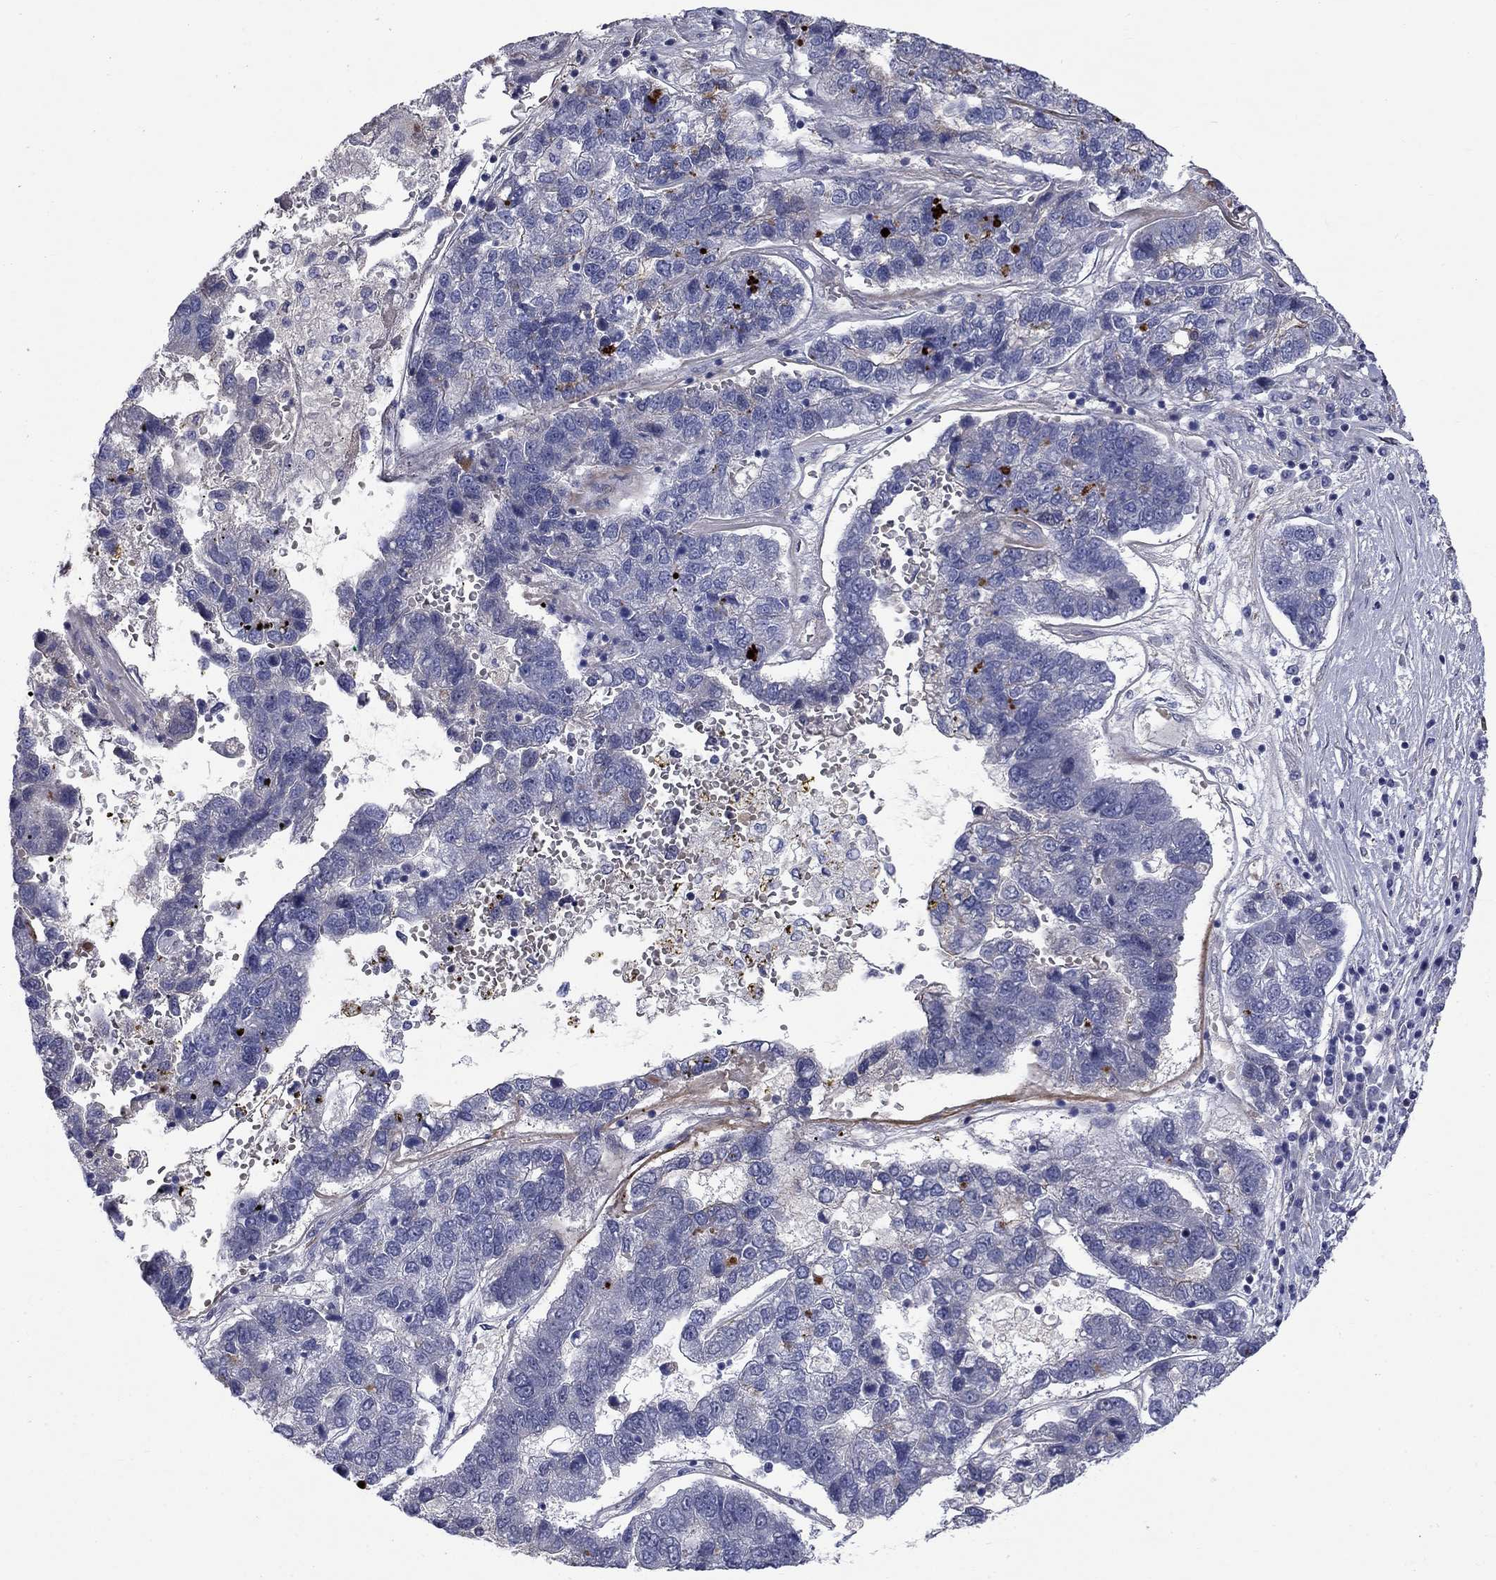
{"staining": {"intensity": "negative", "quantity": "none", "location": "none"}, "tissue": "pancreatic cancer", "cell_type": "Tumor cells", "image_type": "cancer", "snomed": [{"axis": "morphology", "description": "Adenocarcinoma, NOS"}, {"axis": "topography", "description": "Pancreas"}], "caption": "Immunohistochemistry photomicrograph of neoplastic tissue: human pancreatic cancer stained with DAB displays no significant protein positivity in tumor cells.", "gene": "SLC1A1", "patient": {"sex": "female", "age": 61}}